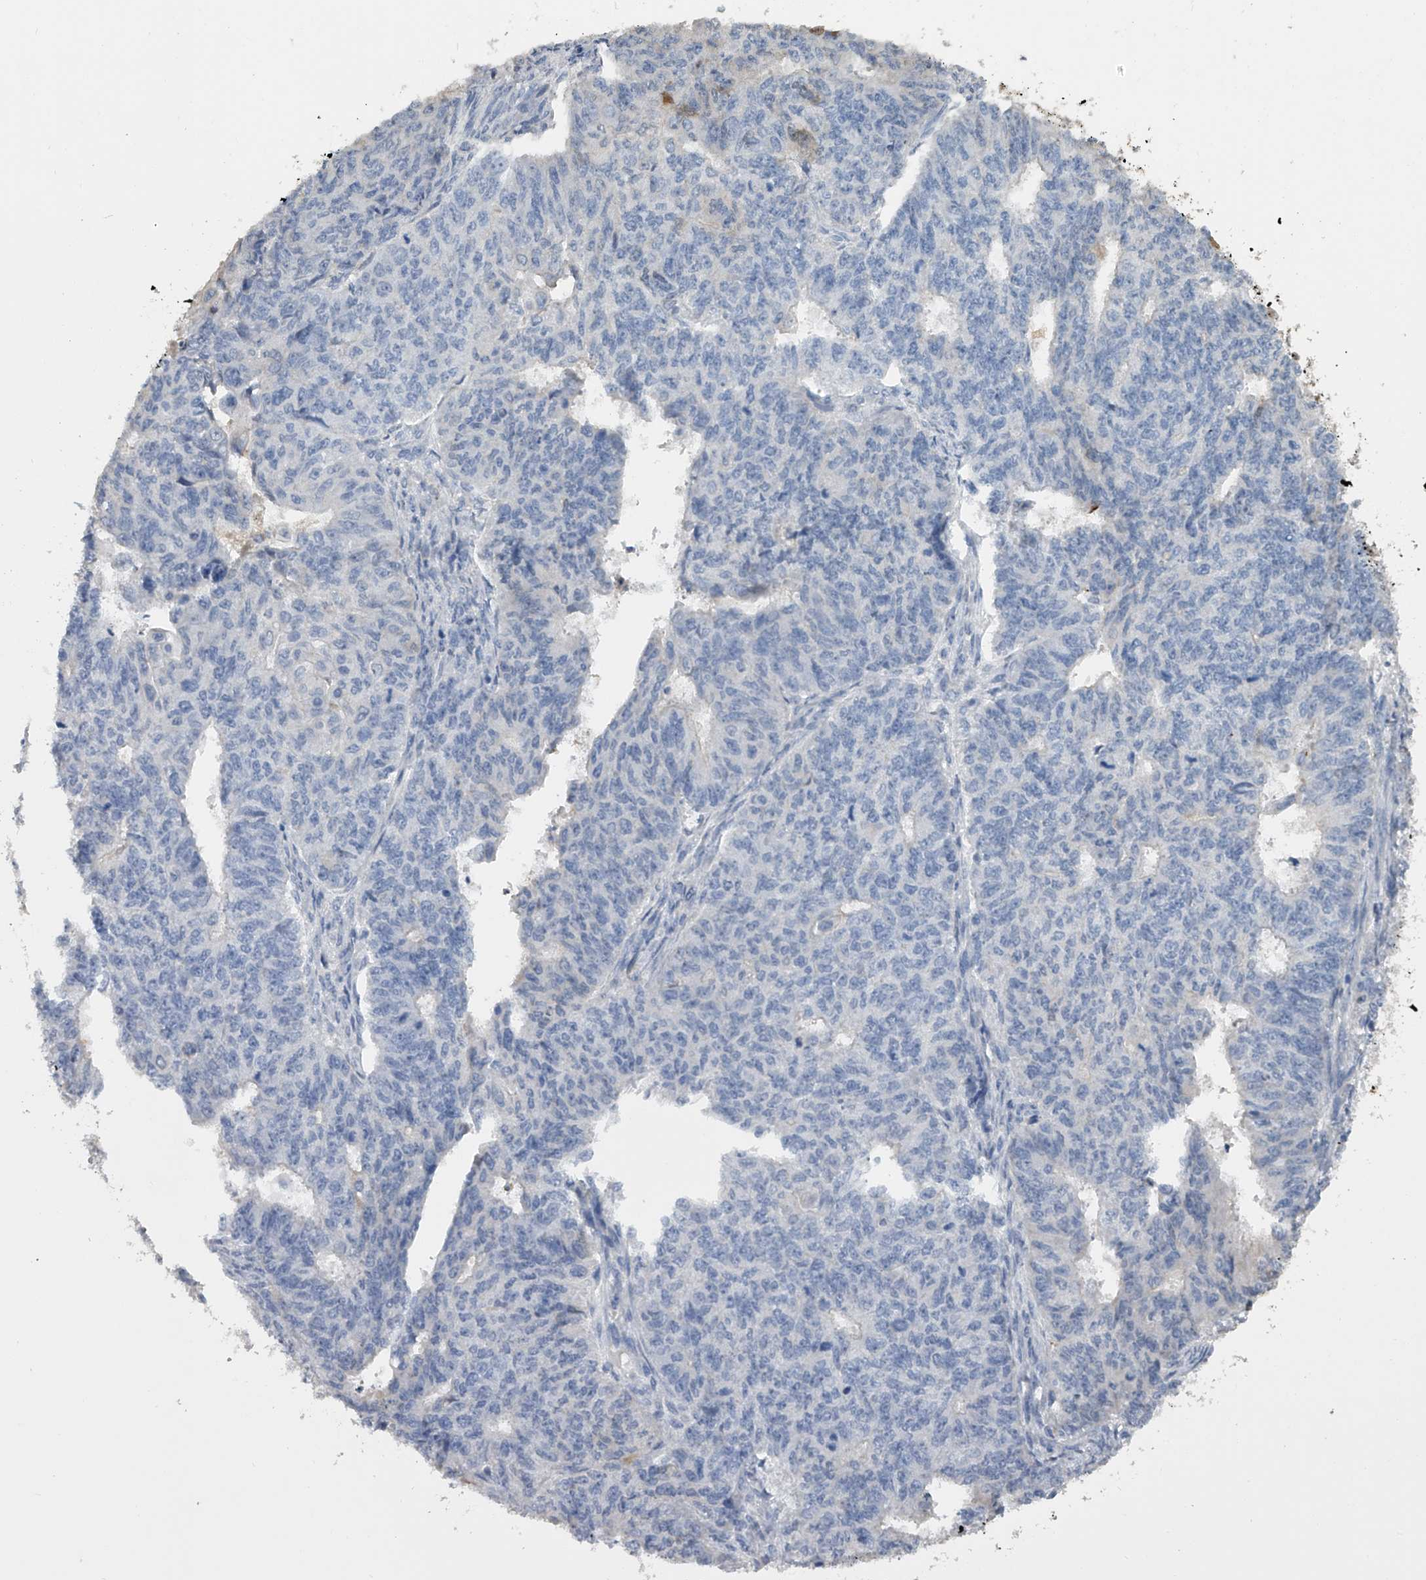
{"staining": {"intensity": "negative", "quantity": "none", "location": "none"}, "tissue": "endometrial cancer", "cell_type": "Tumor cells", "image_type": "cancer", "snomed": [{"axis": "morphology", "description": "Adenocarcinoma, NOS"}, {"axis": "topography", "description": "Endometrium"}], "caption": "This photomicrograph is of endometrial adenocarcinoma stained with immunohistochemistry (IHC) to label a protein in brown with the nuclei are counter-stained blue. There is no staining in tumor cells.", "gene": "DOCK9", "patient": {"sex": "female", "age": 32}}